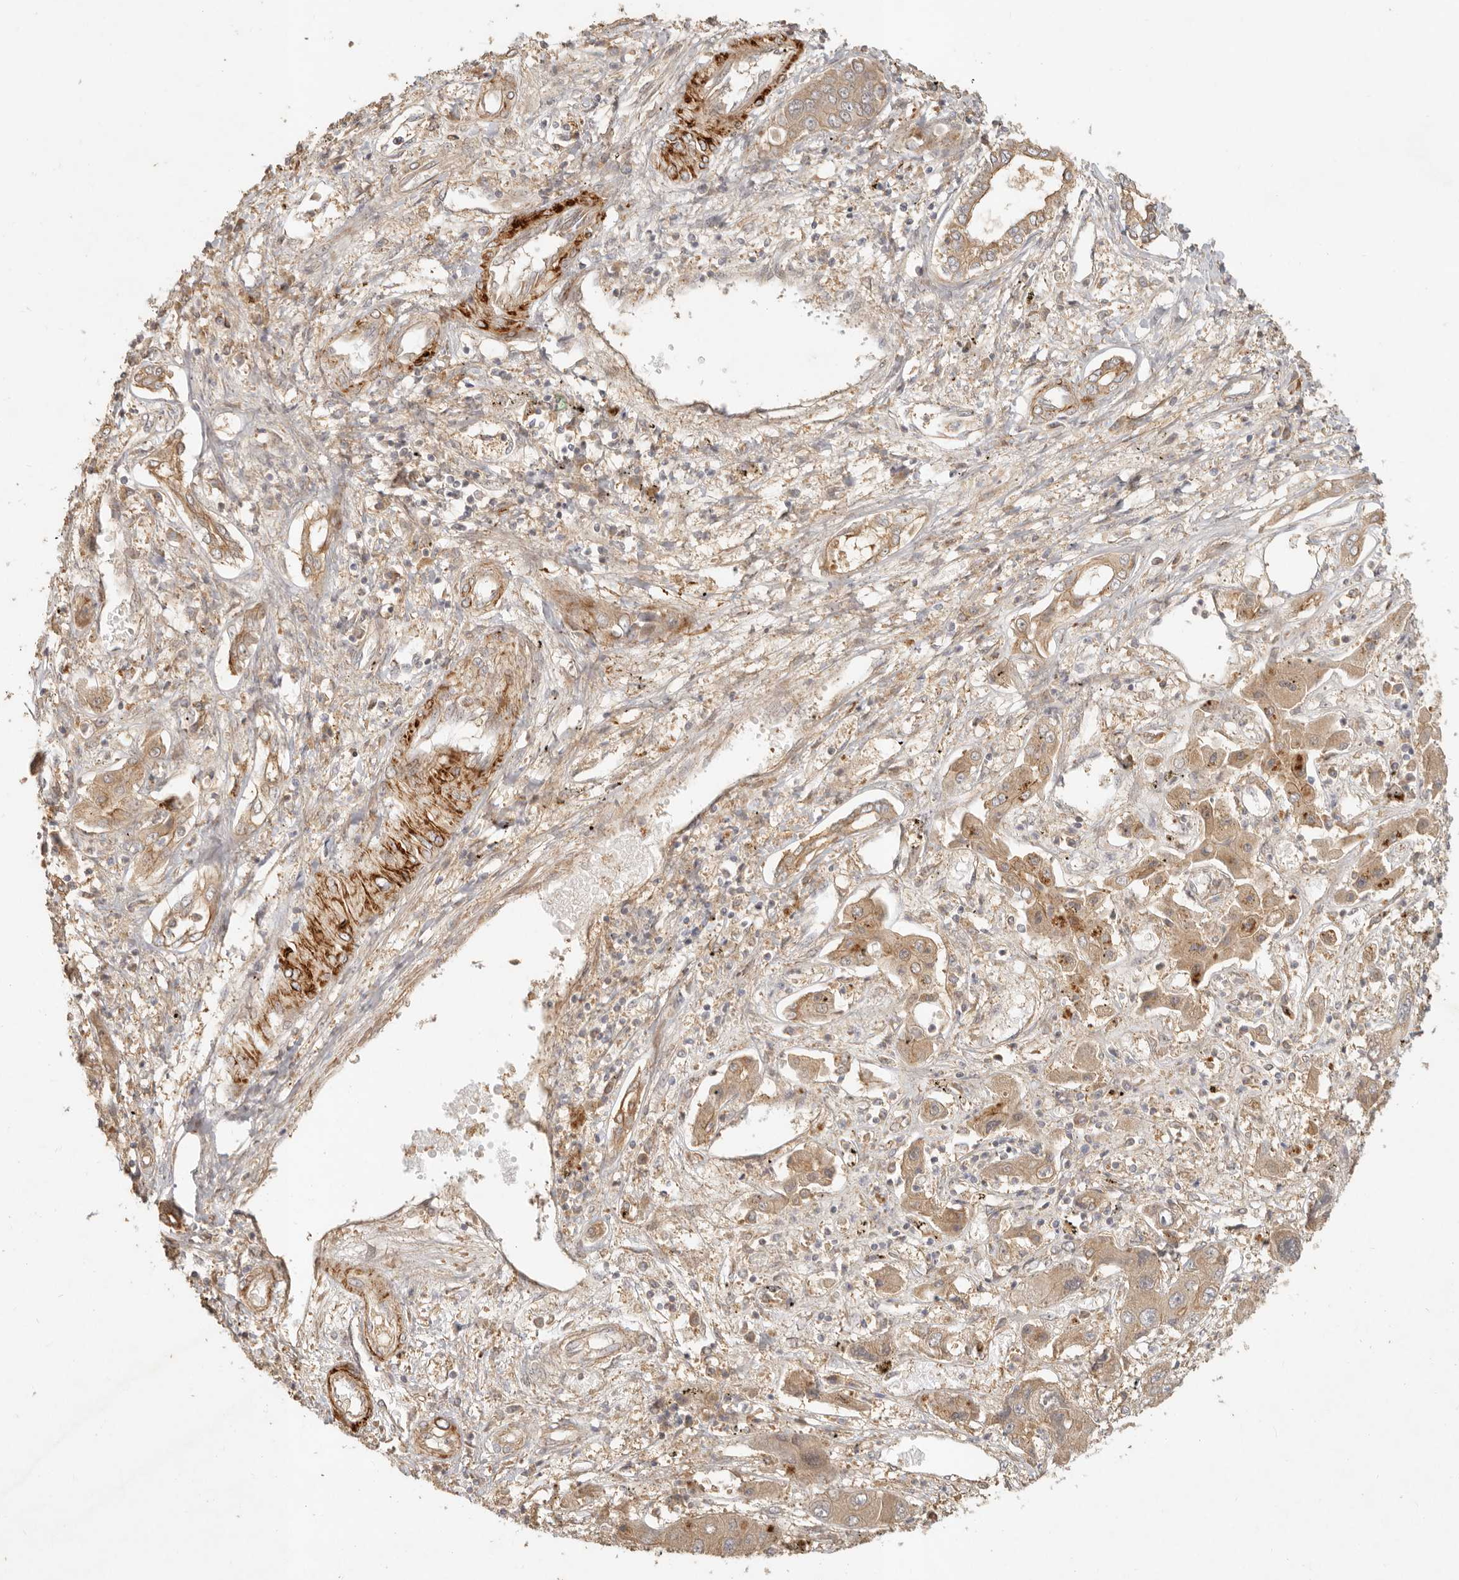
{"staining": {"intensity": "moderate", "quantity": ">75%", "location": "cytoplasmic/membranous"}, "tissue": "liver cancer", "cell_type": "Tumor cells", "image_type": "cancer", "snomed": [{"axis": "morphology", "description": "Cholangiocarcinoma"}, {"axis": "topography", "description": "Liver"}], "caption": "Human cholangiocarcinoma (liver) stained with a brown dye shows moderate cytoplasmic/membranous positive expression in about >75% of tumor cells.", "gene": "VIPR1", "patient": {"sex": "male", "age": 67}}